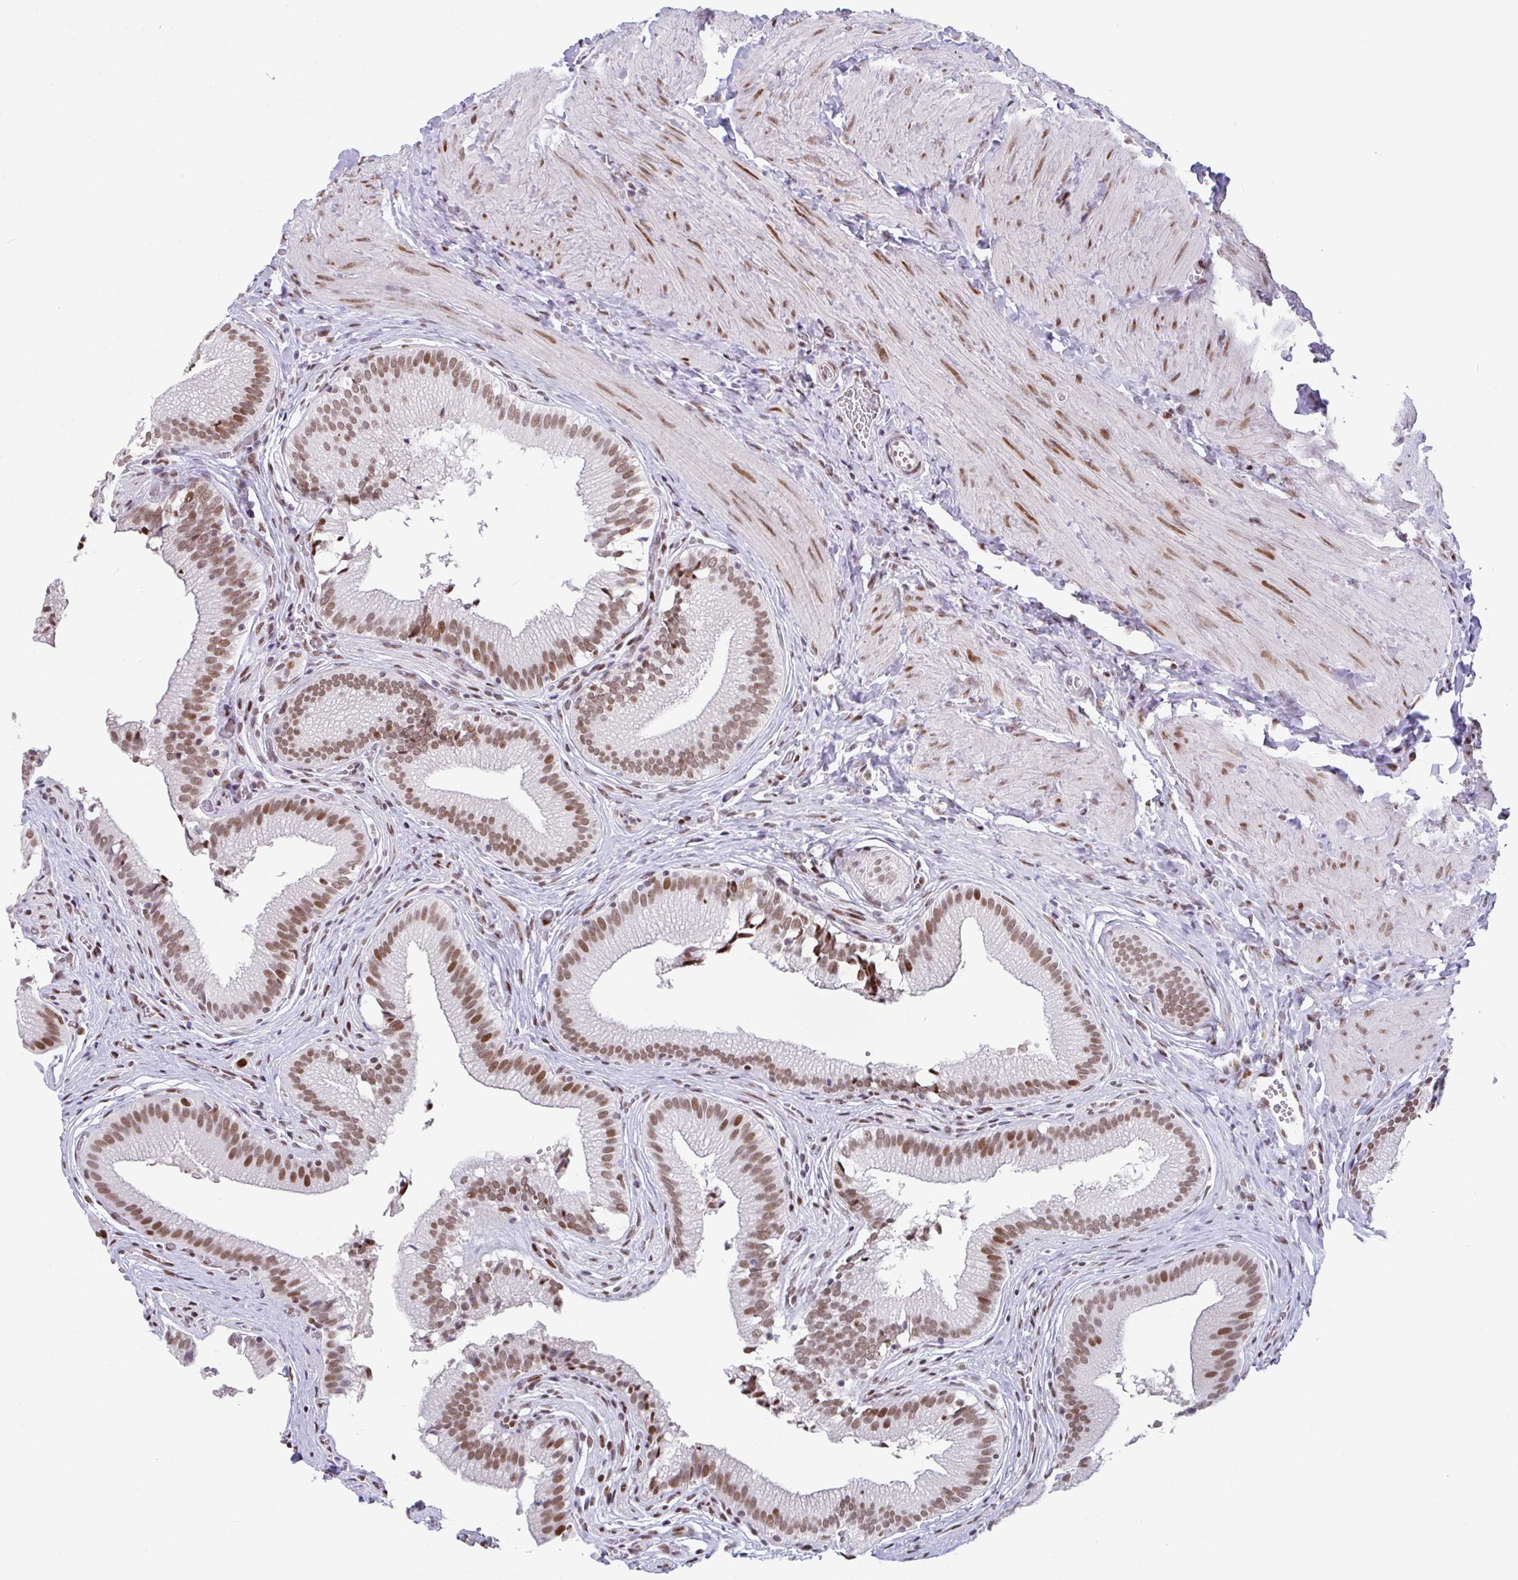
{"staining": {"intensity": "moderate", "quantity": ">75%", "location": "nuclear"}, "tissue": "gallbladder", "cell_type": "Glandular cells", "image_type": "normal", "snomed": [{"axis": "morphology", "description": "Normal tissue, NOS"}, {"axis": "topography", "description": "Gallbladder"}, {"axis": "topography", "description": "Peripheral nerve tissue"}], "caption": "Approximately >75% of glandular cells in benign human gallbladder show moderate nuclear protein expression as visualized by brown immunohistochemical staining.", "gene": "CLP1", "patient": {"sex": "male", "age": 17}}